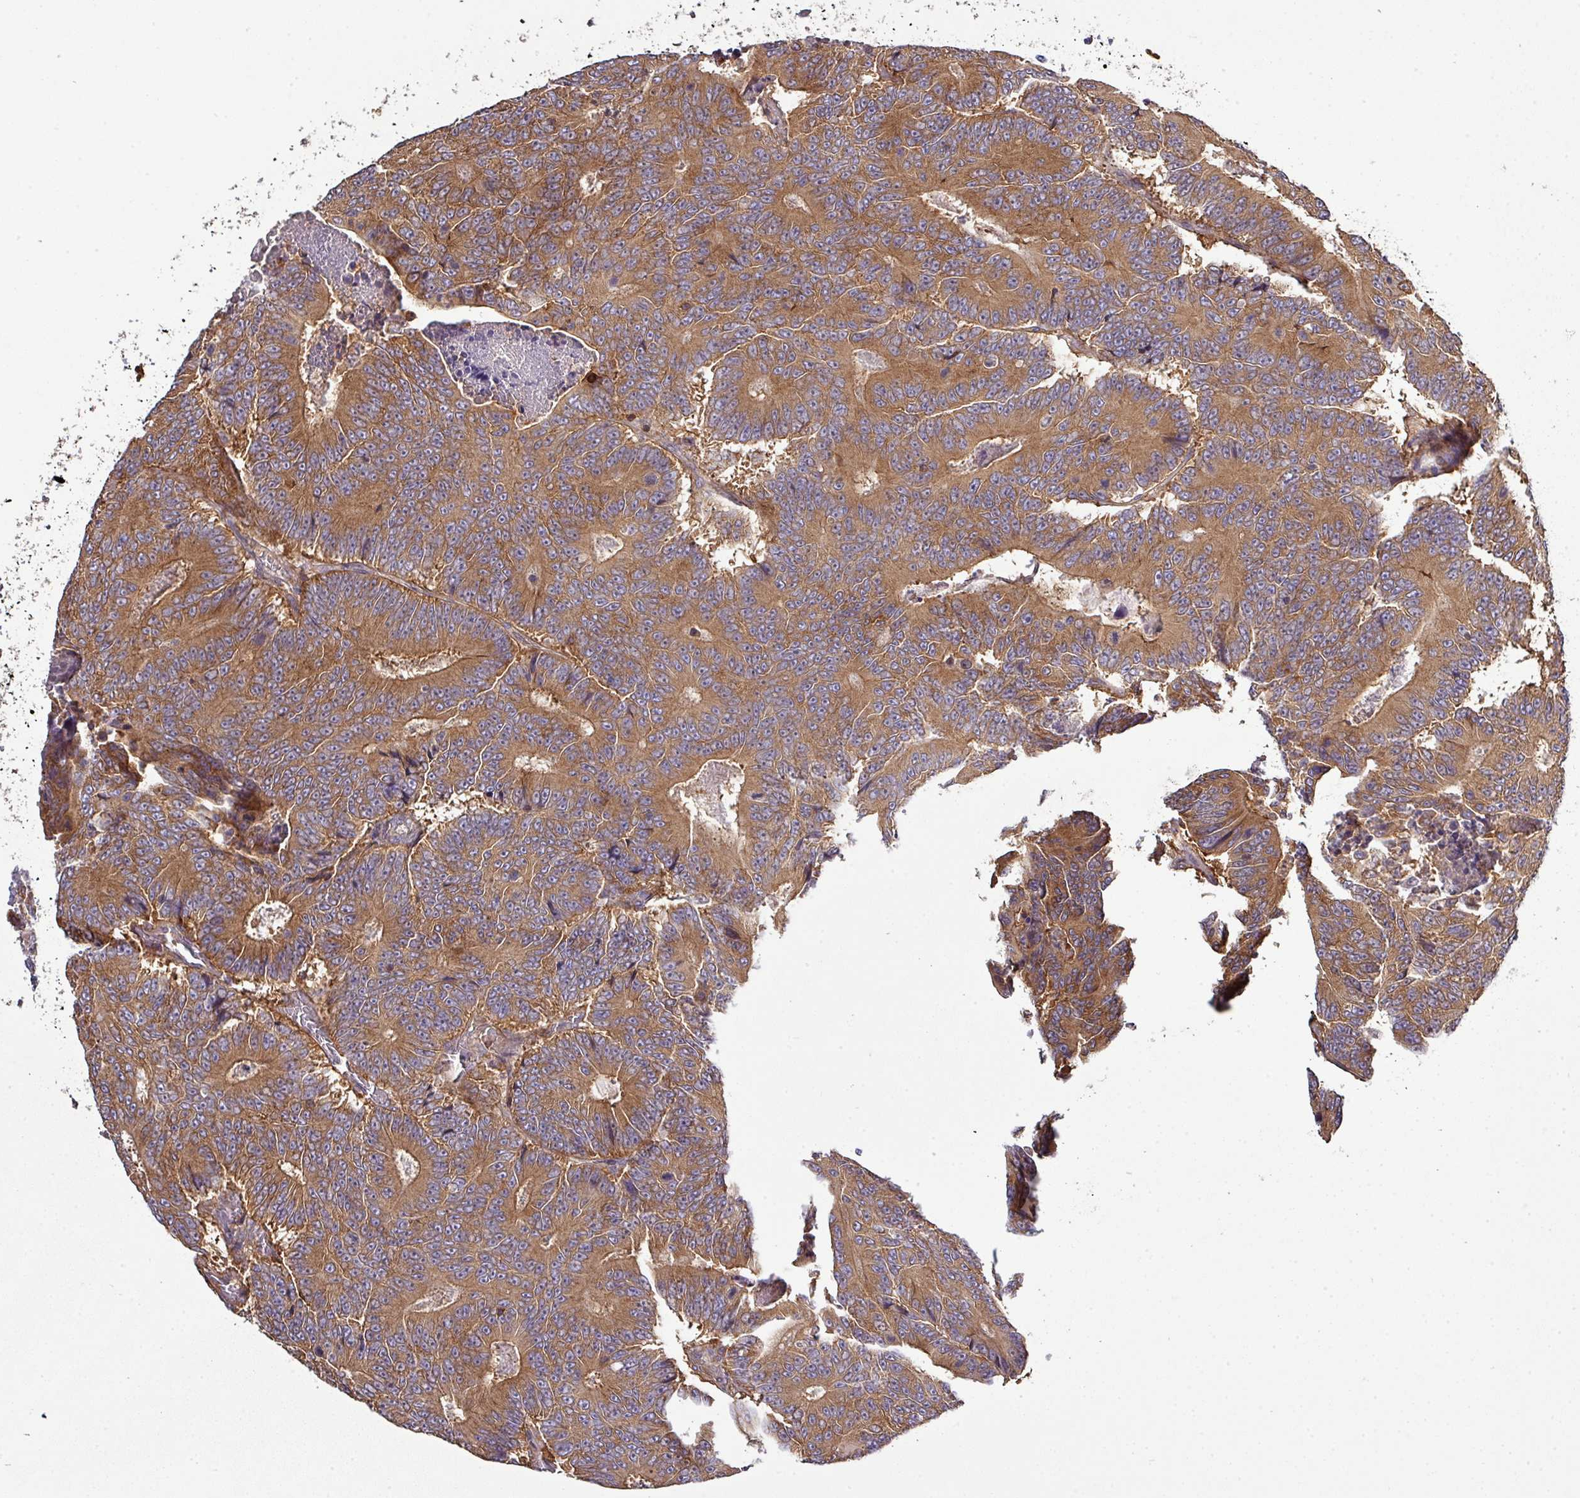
{"staining": {"intensity": "moderate", "quantity": ">75%", "location": "cytoplasmic/membranous"}, "tissue": "colorectal cancer", "cell_type": "Tumor cells", "image_type": "cancer", "snomed": [{"axis": "morphology", "description": "Adenocarcinoma, NOS"}, {"axis": "topography", "description": "Colon"}], "caption": "A brown stain labels moderate cytoplasmic/membranous positivity of a protein in human adenocarcinoma (colorectal) tumor cells. Ihc stains the protein of interest in brown and the nuclei are stained blue.", "gene": "LRRC74B", "patient": {"sex": "male", "age": 83}}